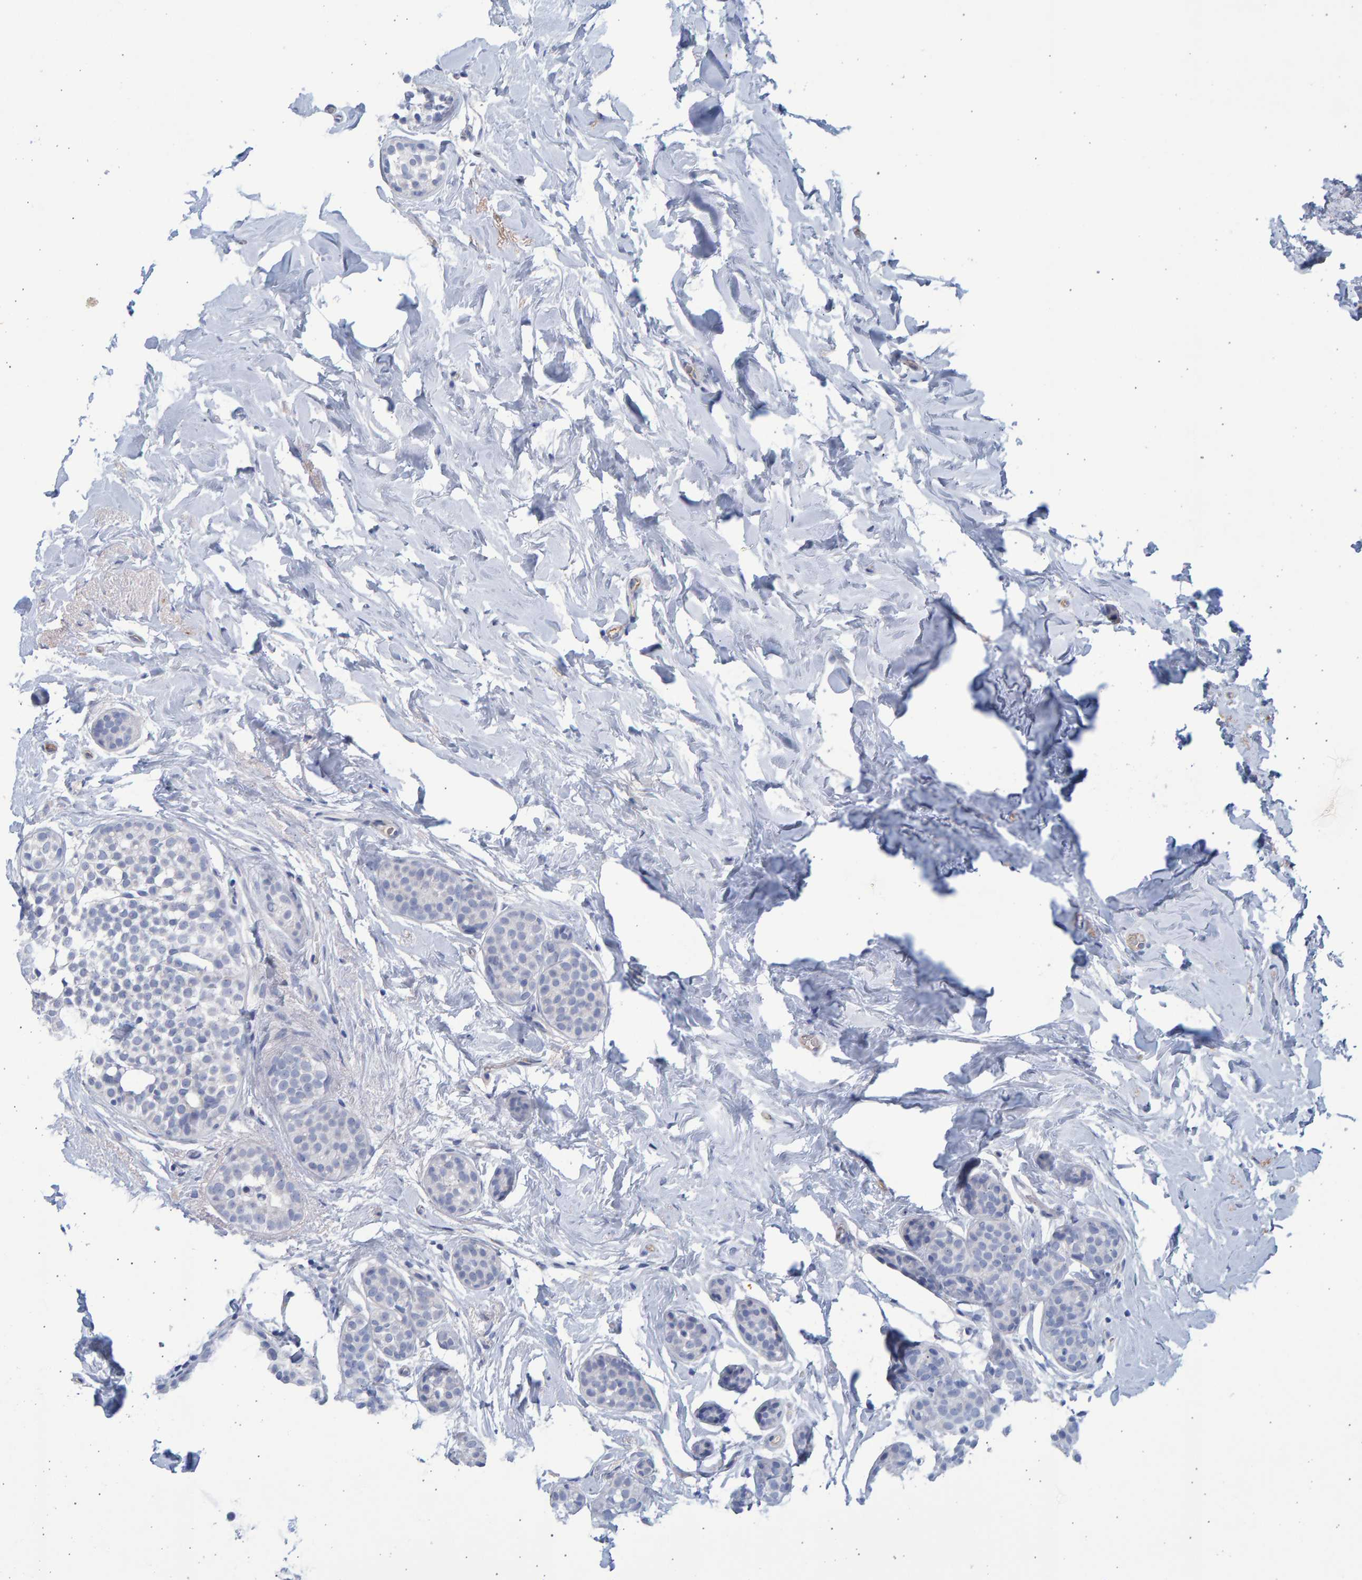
{"staining": {"intensity": "negative", "quantity": "none", "location": "none"}, "tissue": "breast cancer", "cell_type": "Tumor cells", "image_type": "cancer", "snomed": [{"axis": "morphology", "description": "Duct carcinoma"}, {"axis": "topography", "description": "Breast"}], "caption": "DAB immunohistochemical staining of human infiltrating ductal carcinoma (breast) shows no significant positivity in tumor cells.", "gene": "SLC34A3", "patient": {"sex": "female", "age": 55}}